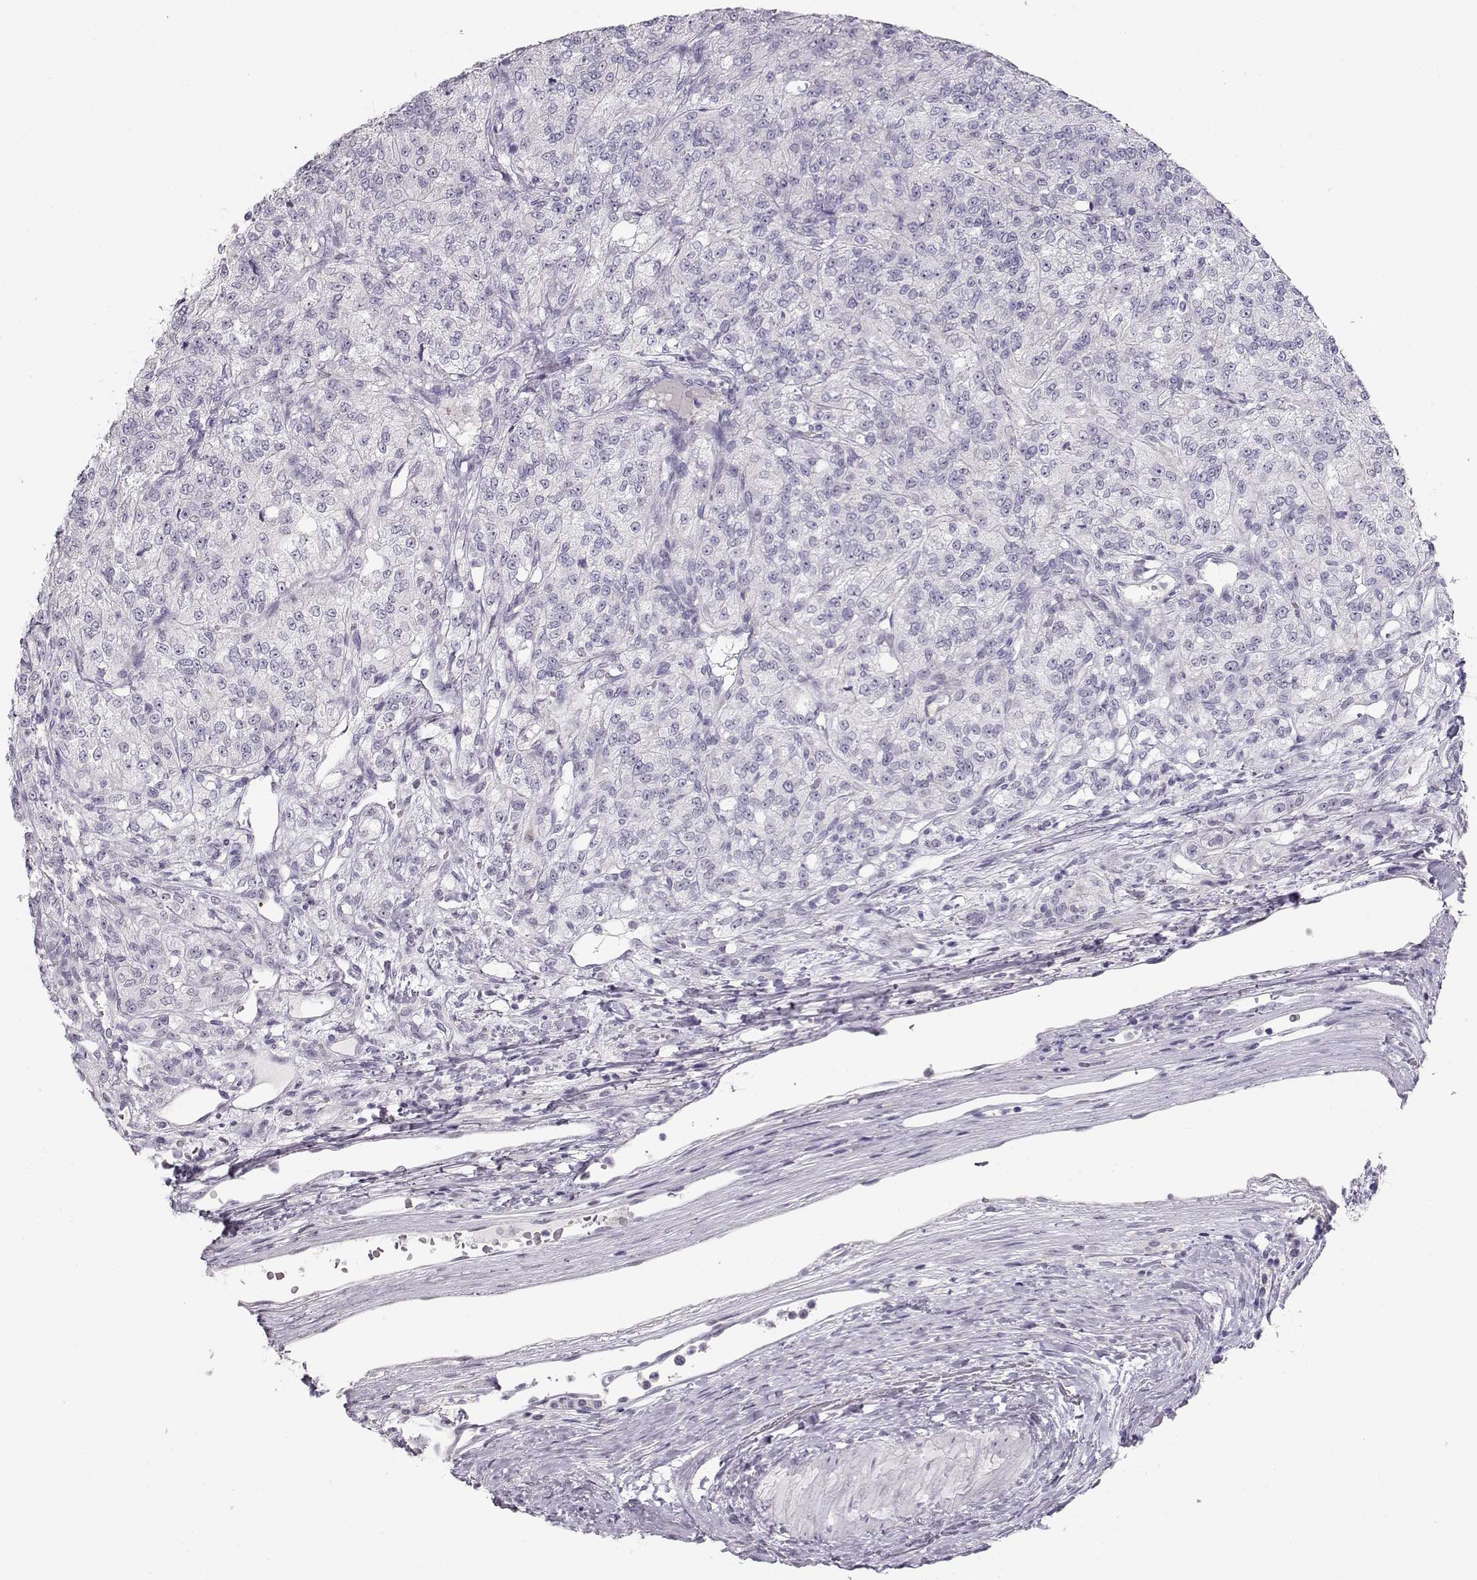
{"staining": {"intensity": "negative", "quantity": "none", "location": "none"}, "tissue": "renal cancer", "cell_type": "Tumor cells", "image_type": "cancer", "snomed": [{"axis": "morphology", "description": "Adenocarcinoma, NOS"}, {"axis": "topography", "description": "Kidney"}], "caption": "The histopathology image displays no staining of tumor cells in renal adenocarcinoma. (IHC, brightfield microscopy, high magnification).", "gene": "IMPG1", "patient": {"sex": "female", "age": 63}}